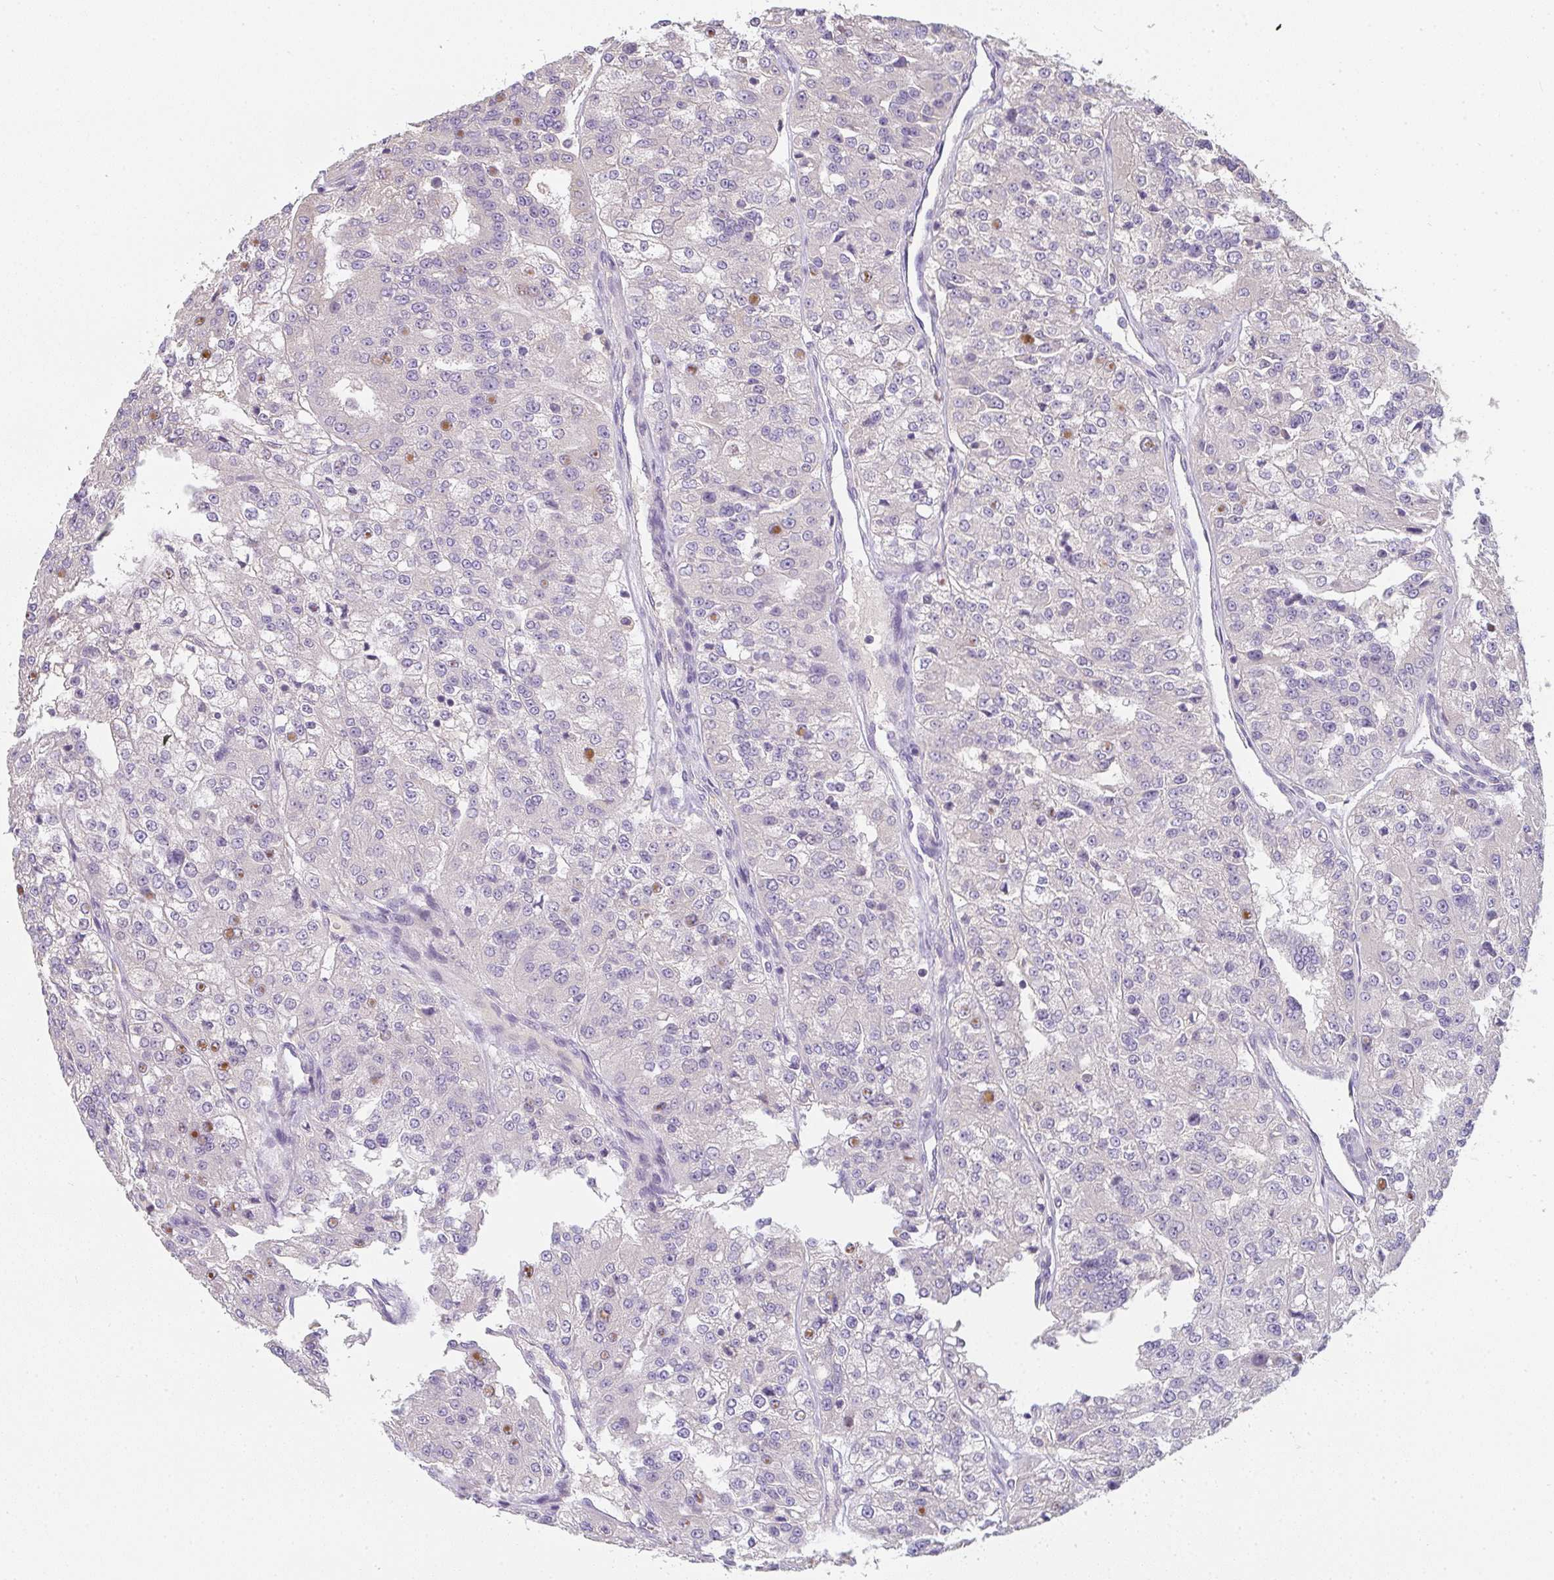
{"staining": {"intensity": "negative", "quantity": "none", "location": "none"}, "tissue": "renal cancer", "cell_type": "Tumor cells", "image_type": "cancer", "snomed": [{"axis": "morphology", "description": "Adenocarcinoma, NOS"}, {"axis": "topography", "description": "Kidney"}], "caption": "DAB immunohistochemical staining of adenocarcinoma (renal) exhibits no significant positivity in tumor cells.", "gene": "ZNF215", "patient": {"sex": "female", "age": 63}}